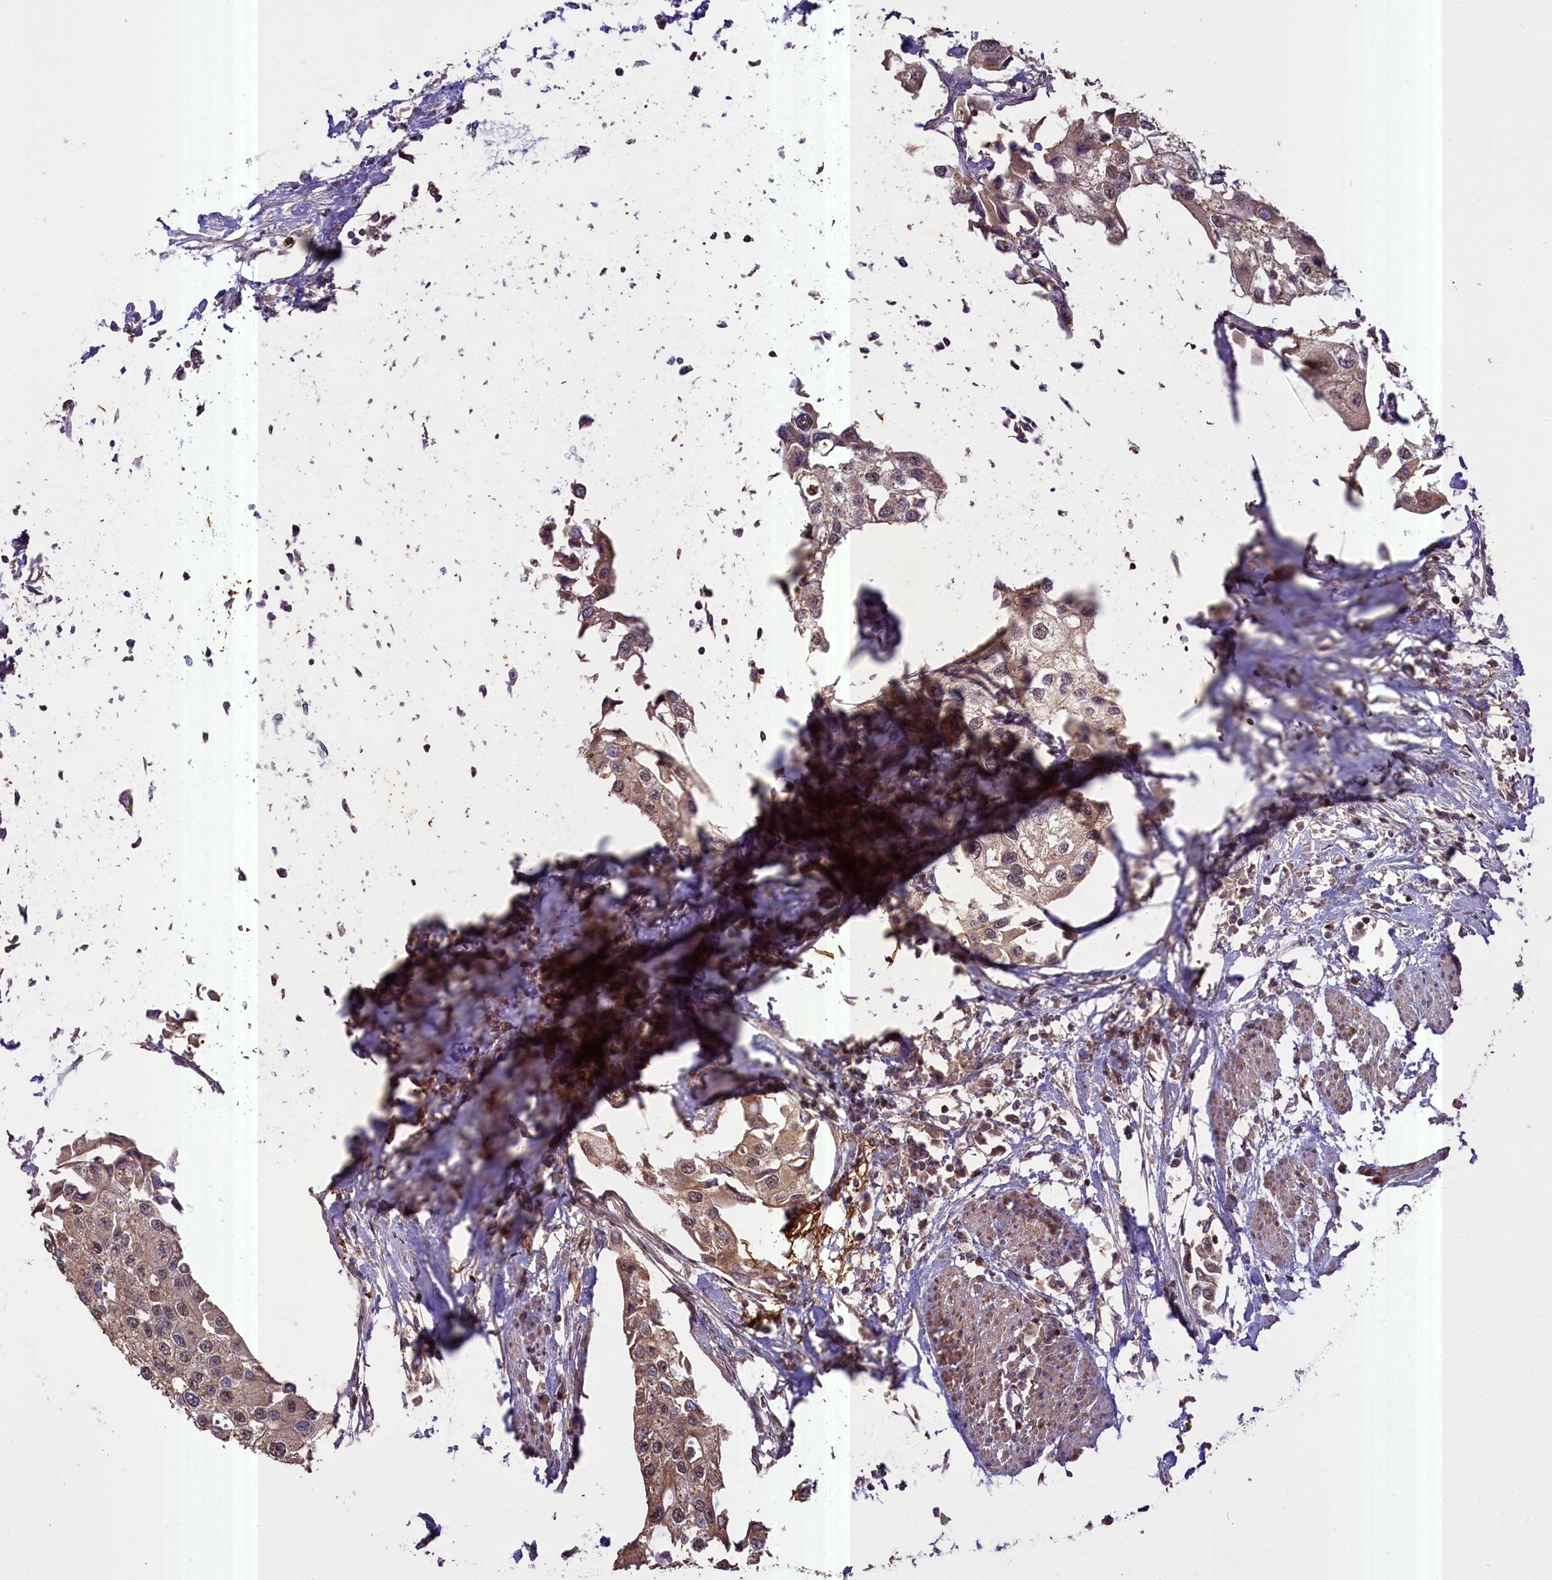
{"staining": {"intensity": "moderate", "quantity": ">75%", "location": "cytoplasmic/membranous,nuclear"}, "tissue": "urothelial cancer", "cell_type": "Tumor cells", "image_type": "cancer", "snomed": [{"axis": "morphology", "description": "Urothelial carcinoma, High grade"}, {"axis": "topography", "description": "Urinary bladder"}], "caption": "DAB immunohistochemical staining of human high-grade urothelial carcinoma demonstrates moderate cytoplasmic/membranous and nuclear protein expression in approximately >75% of tumor cells.", "gene": "FUZ", "patient": {"sex": "male", "age": 64}}